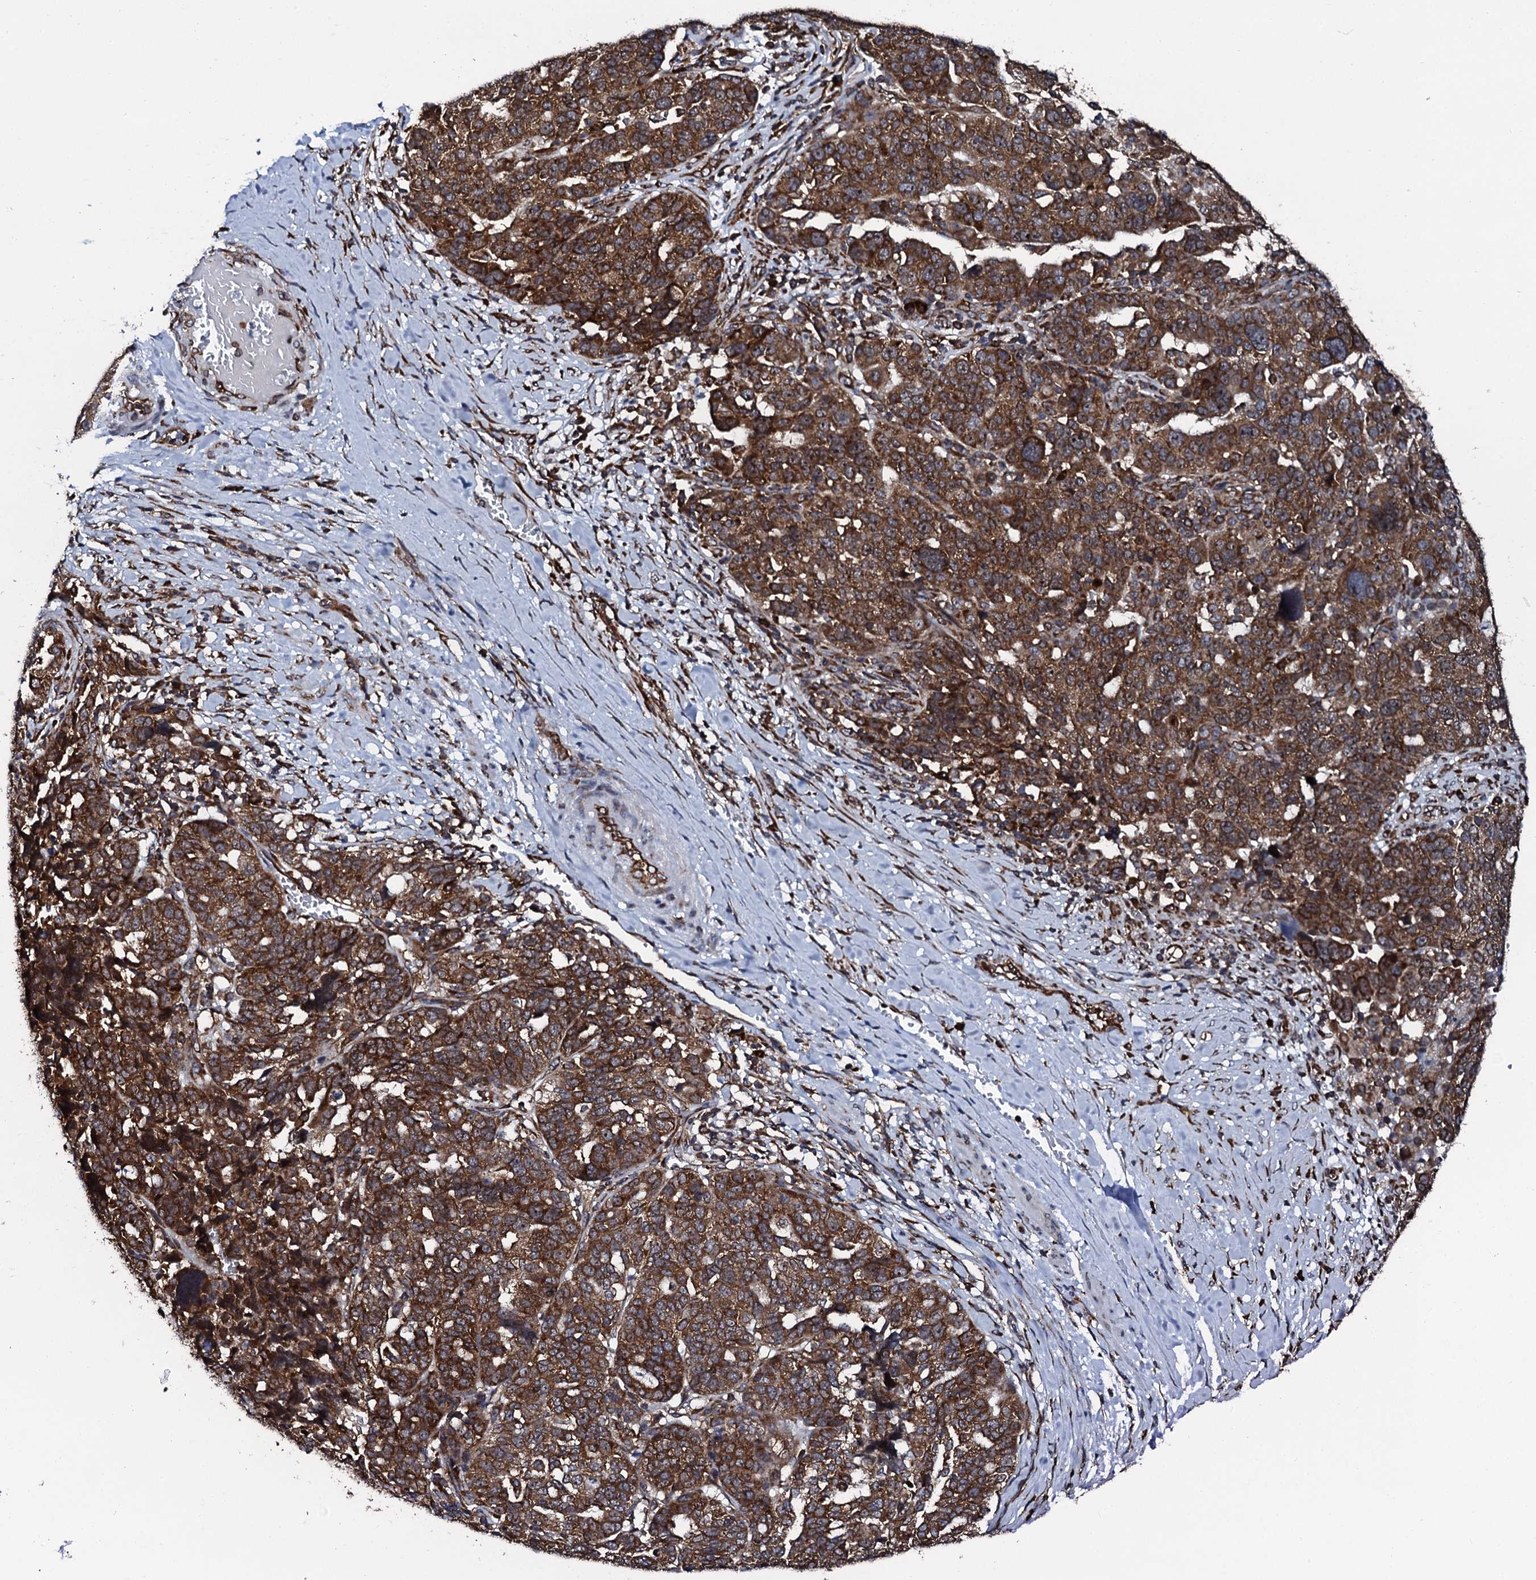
{"staining": {"intensity": "strong", "quantity": ">75%", "location": "cytoplasmic/membranous"}, "tissue": "ovarian cancer", "cell_type": "Tumor cells", "image_type": "cancer", "snomed": [{"axis": "morphology", "description": "Cystadenocarcinoma, serous, NOS"}, {"axis": "topography", "description": "Ovary"}], "caption": "Brown immunohistochemical staining in human serous cystadenocarcinoma (ovarian) displays strong cytoplasmic/membranous staining in approximately >75% of tumor cells. (Brightfield microscopy of DAB IHC at high magnification).", "gene": "SPTY2D1", "patient": {"sex": "female", "age": 59}}